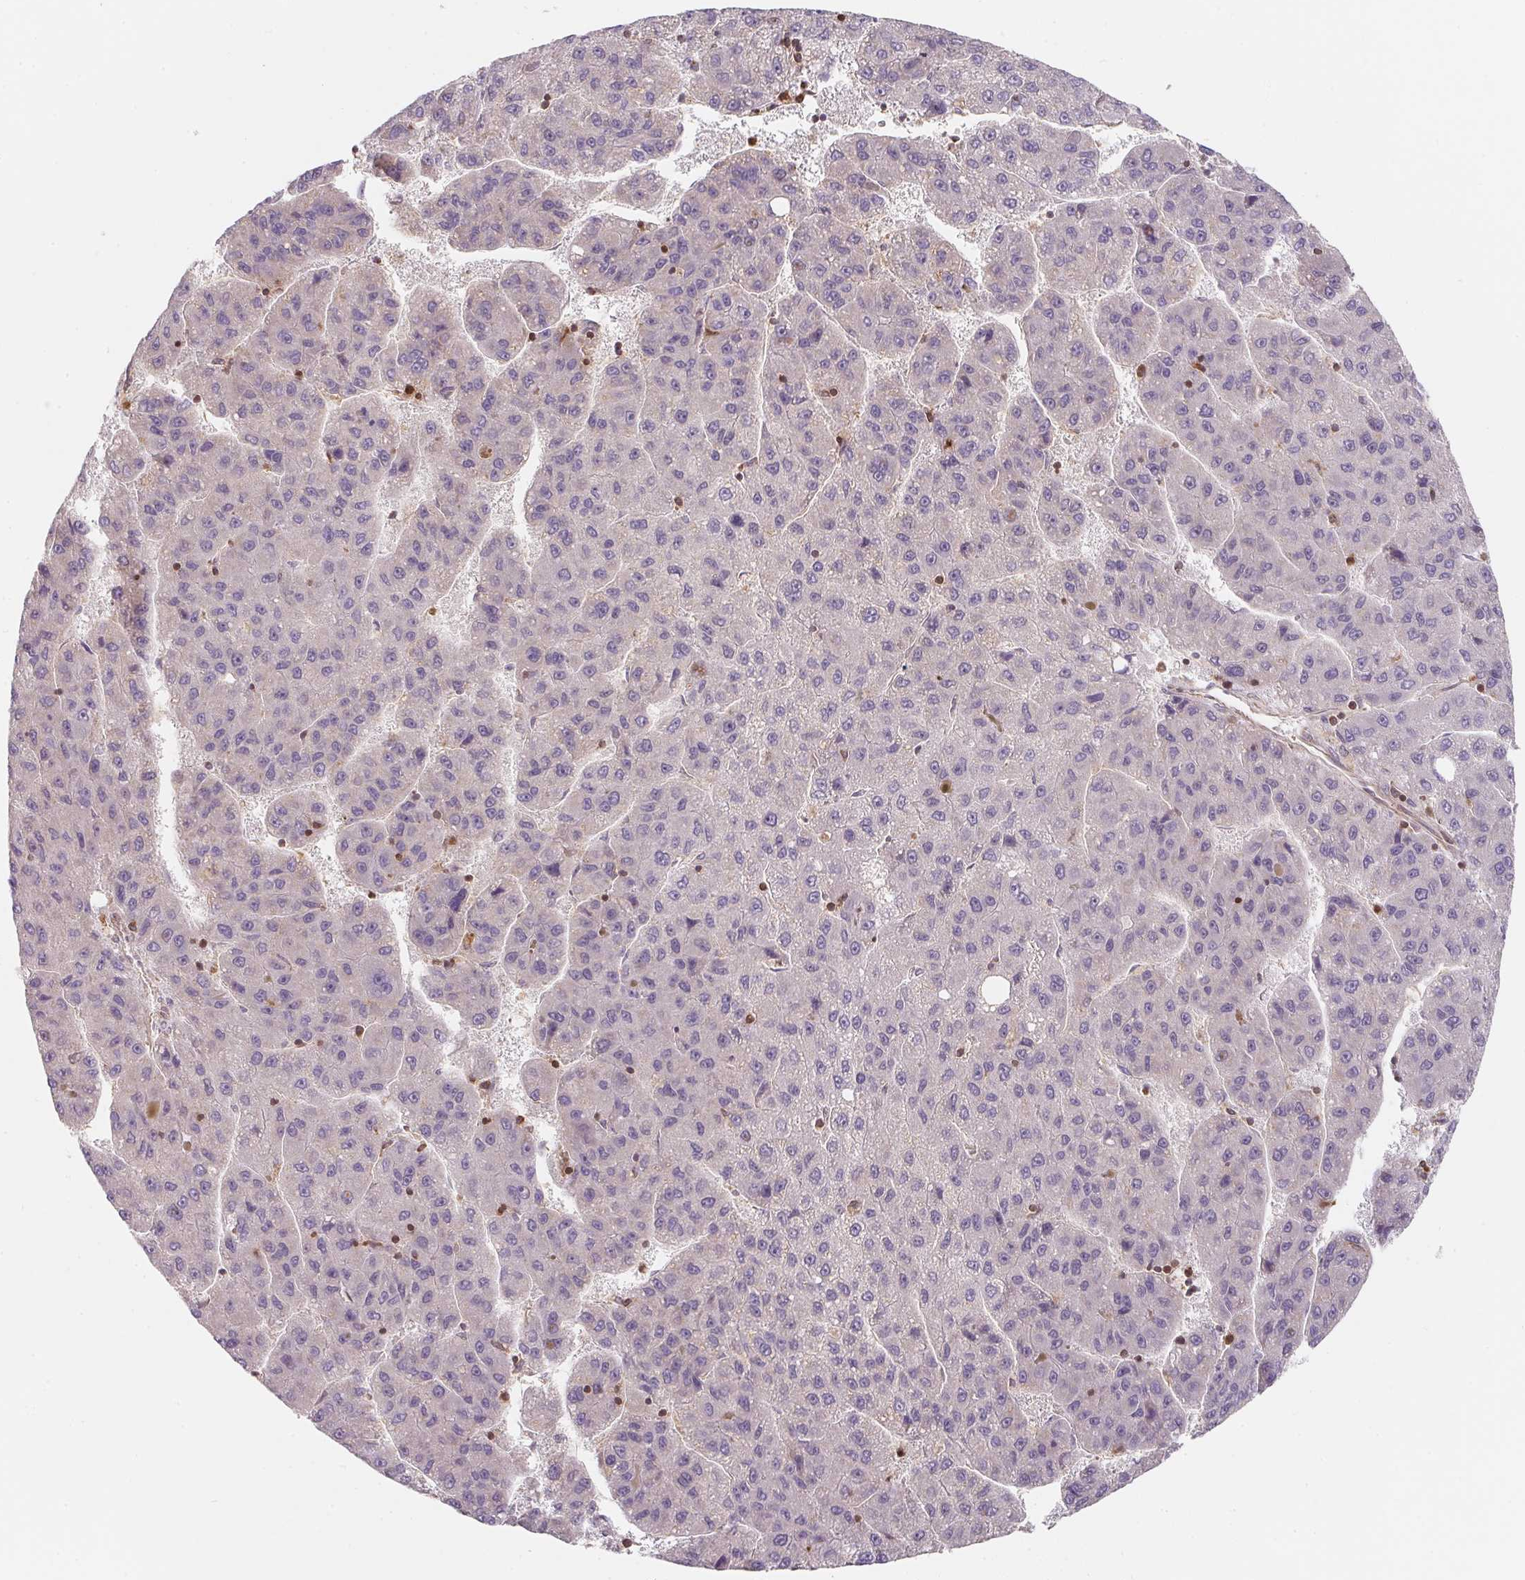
{"staining": {"intensity": "negative", "quantity": "none", "location": "none"}, "tissue": "liver cancer", "cell_type": "Tumor cells", "image_type": "cancer", "snomed": [{"axis": "morphology", "description": "Carcinoma, Hepatocellular, NOS"}, {"axis": "topography", "description": "Liver"}], "caption": "This is an IHC histopathology image of human liver hepatocellular carcinoma. There is no positivity in tumor cells.", "gene": "ANKRD13A", "patient": {"sex": "female", "age": 82}}